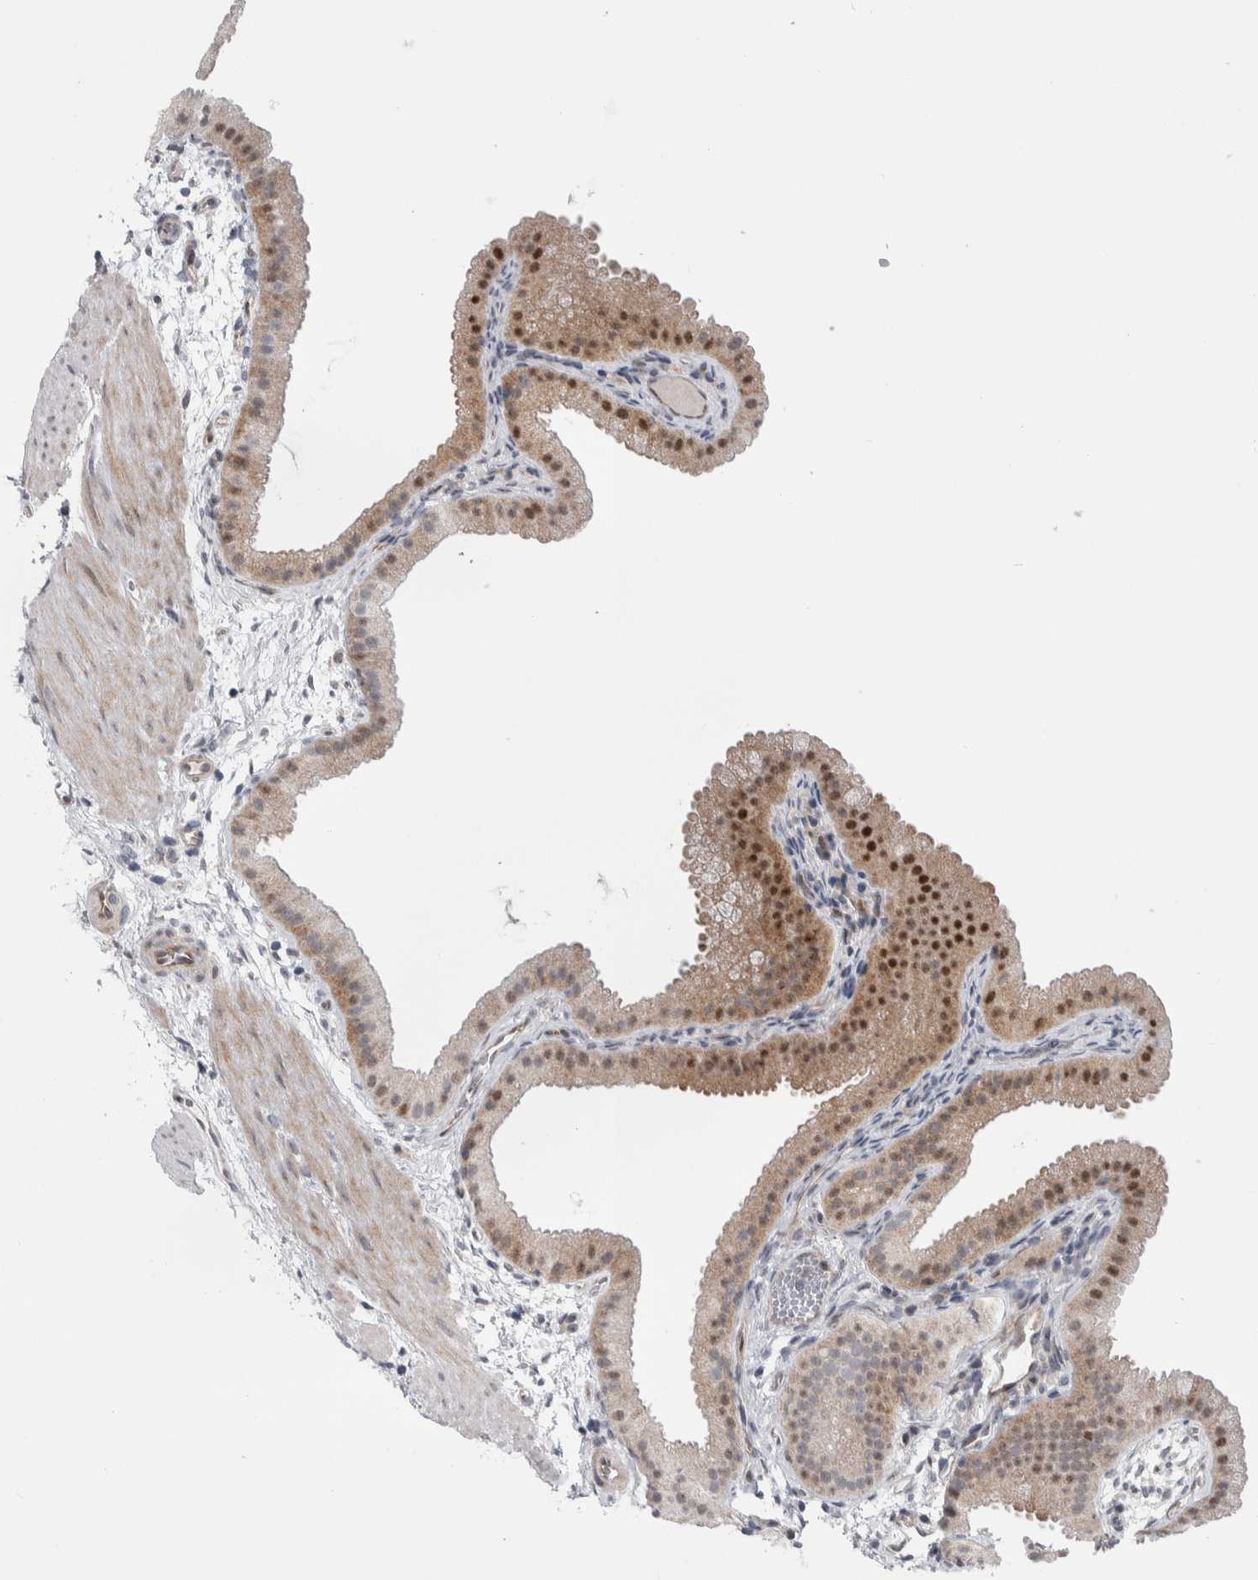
{"staining": {"intensity": "strong", "quantity": "25%-75%", "location": "cytoplasmic/membranous,nuclear"}, "tissue": "gallbladder", "cell_type": "Glandular cells", "image_type": "normal", "snomed": [{"axis": "morphology", "description": "Normal tissue, NOS"}, {"axis": "topography", "description": "Gallbladder"}], "caption": "Immunohistochemistry histopathology image of unremarkable gallbladder: human gallbladder stained using immunohistochemistry demonstrates high levels of strong protein expression localized specifically in the cytoplasmic/membranous,nuclear of glandular cells, appearing as a cytoplasmic/membranous,nuclear brown color.", "gene": "PTPA", "patient": {"sex": "female", "age": 64}}